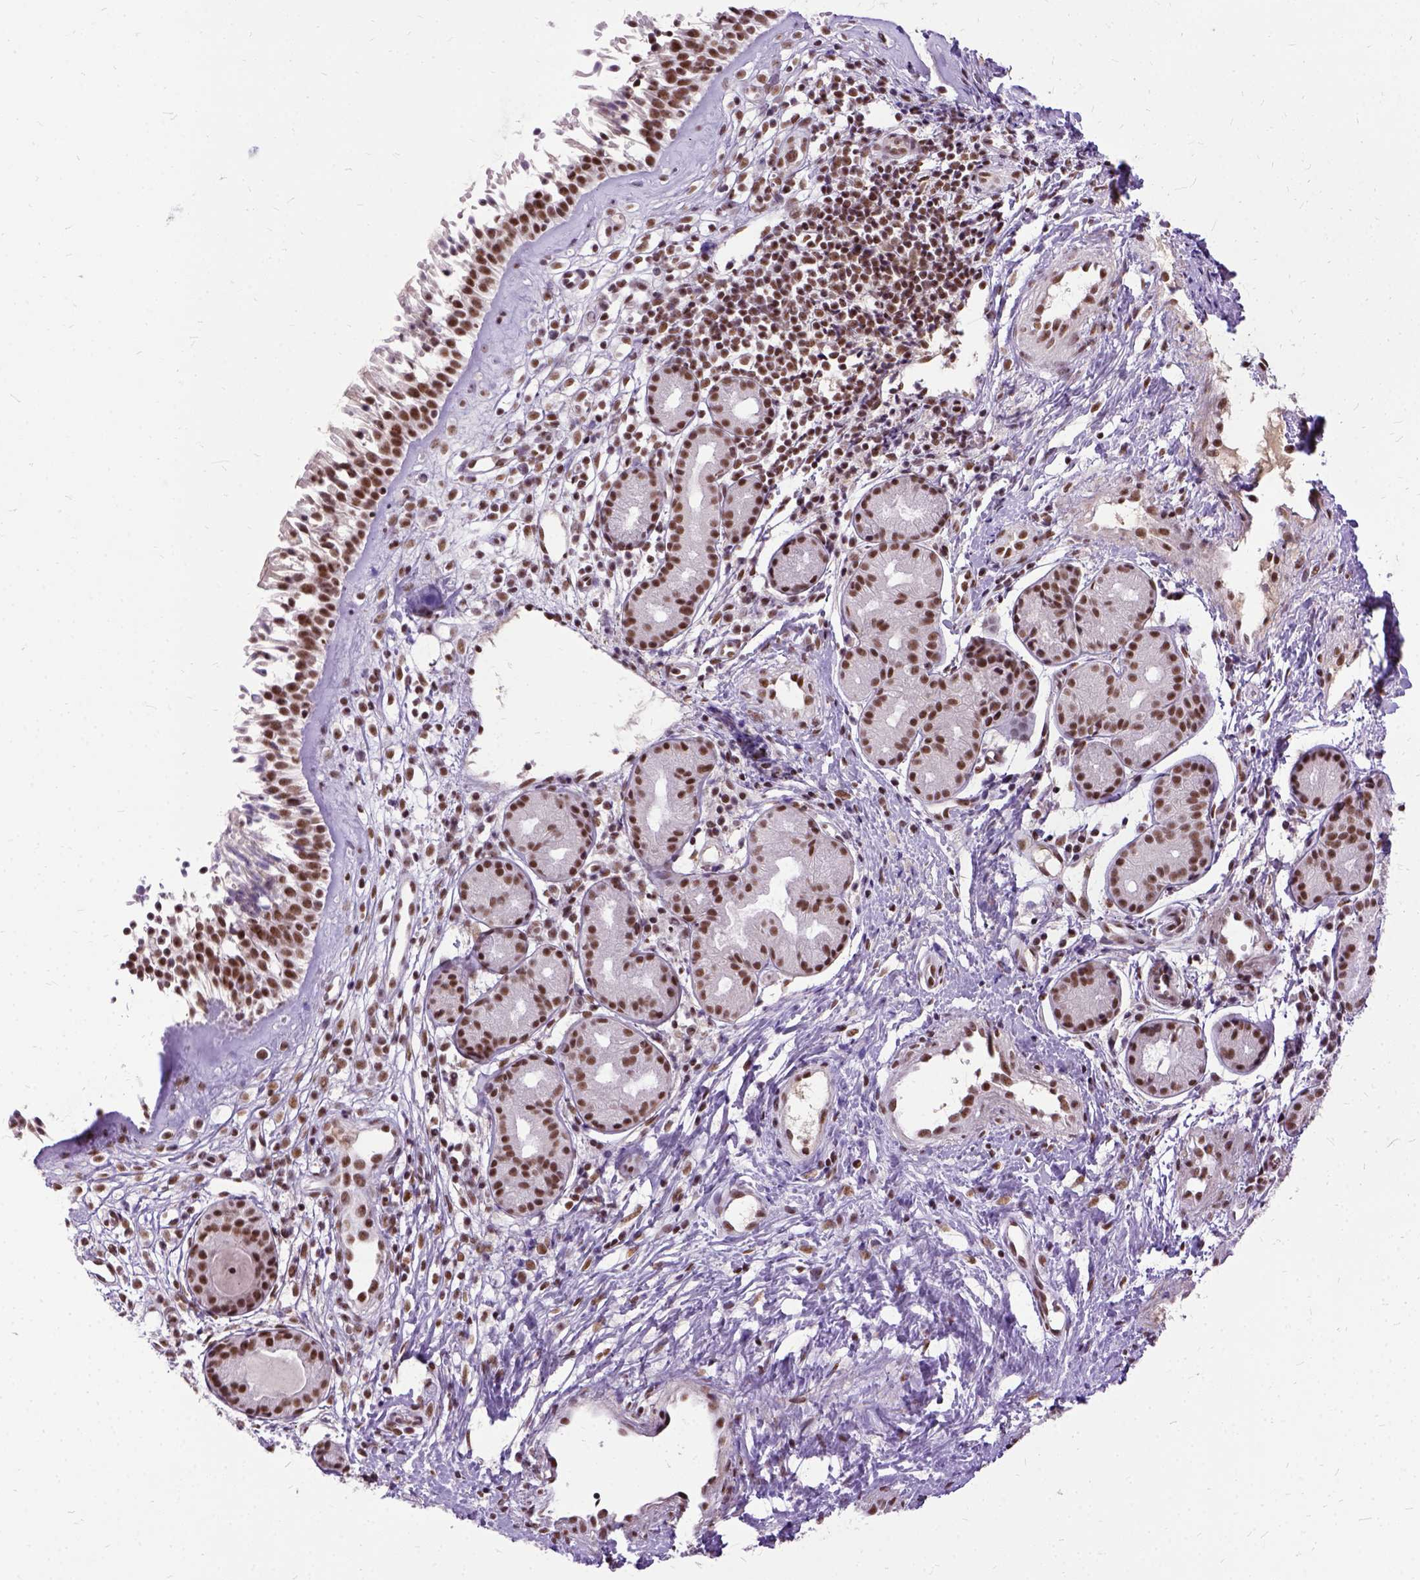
{"staining": {"intensity": "strong", "quantity": "<25%", "location": "nuclear"}, "tissue": "nasopharynx", "cell_type": "Respiratory epithelial cells", "image_type": "normal", "snomed": [{"axis": "morphology", "description": "Normal tissue, NOS"}, {"axis": "topography", "description": "Nasopharynx"}], "caption": "Human nasopharynx stained with a brown dye reveals strong nuclear positive positivity in approximately <25% of respiratory epithelial cells.", "gene": "SETD1A", "patient": {"sex": "male", "age": 58}}